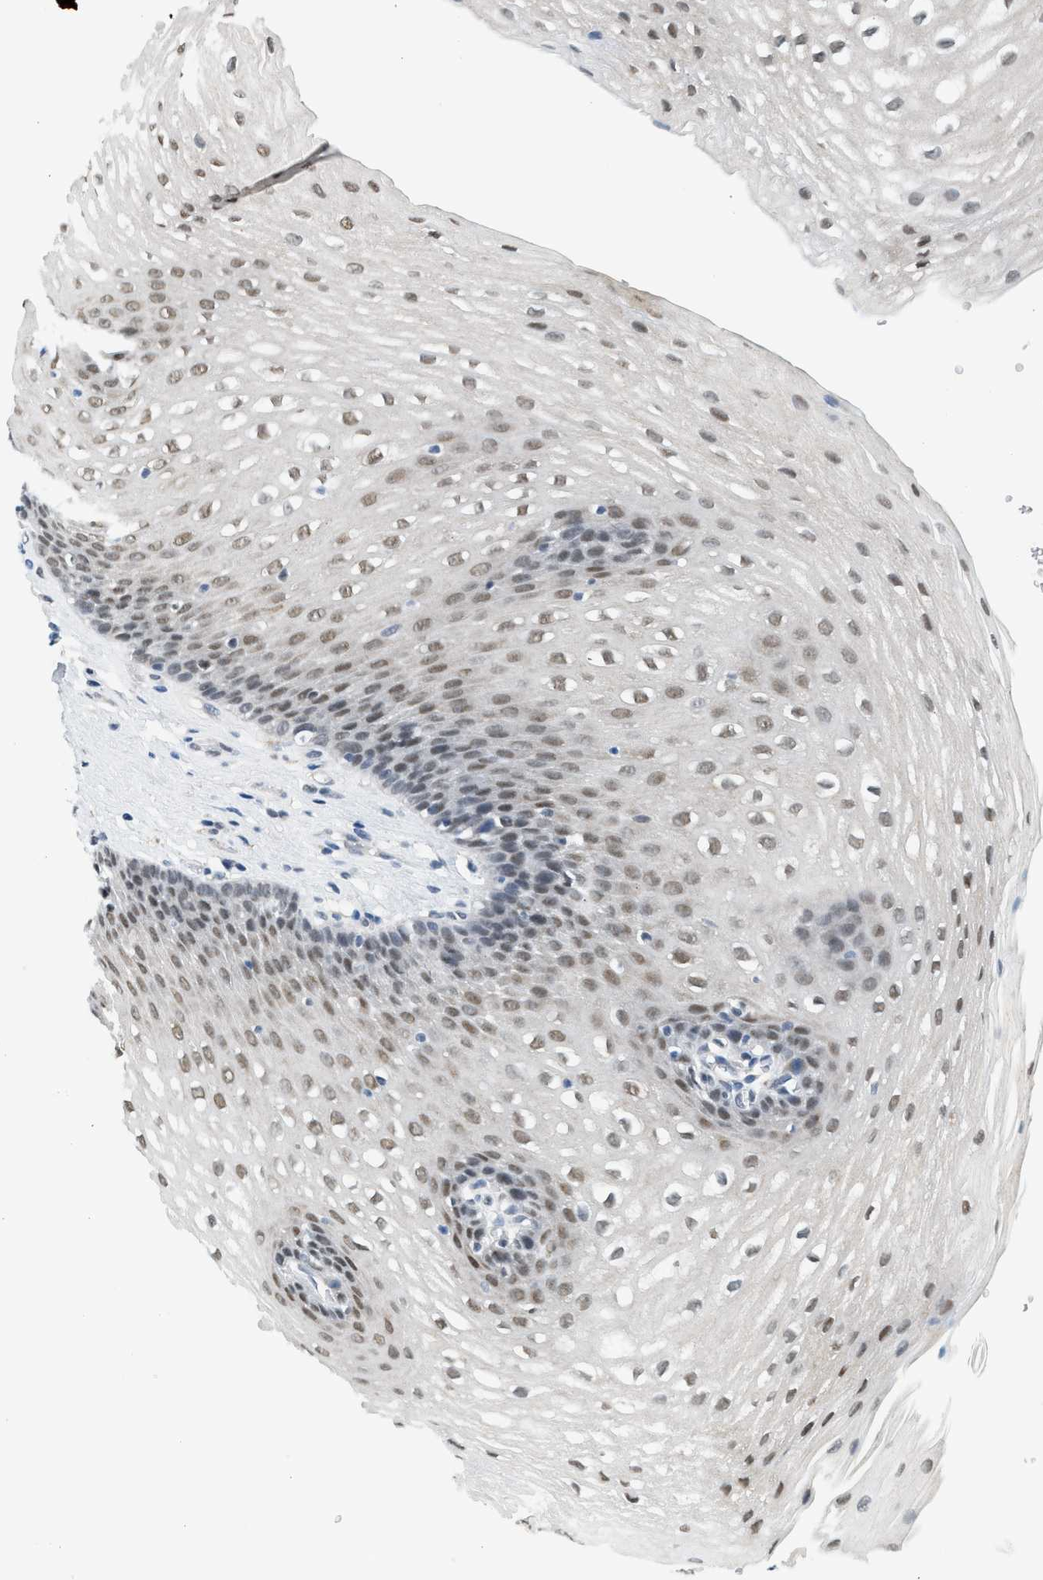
{"staining": {"intensity": "weak", "quantity": "25%-75%", "location": "cytoplasmic/membranous,nuclear"}, "tissue": "esophagus", "cell_type": "Squamous epithelial cells", "image_type": "normal", "snomed": [{"axis": "morphology", "description": "Normal tissue, NOS"}, {"axis": "topography", "description": "Esophagus"}], "caption": "Protein positivity by immunohistochemistry (IHC) exhibits weak cytoplasmic/membranous,nuclear staining in about 25%-75% of squamous epithelial cells in normal esophagus.", "gene": "HIPK1", "patient": {"sex": "male", "age": 48}}